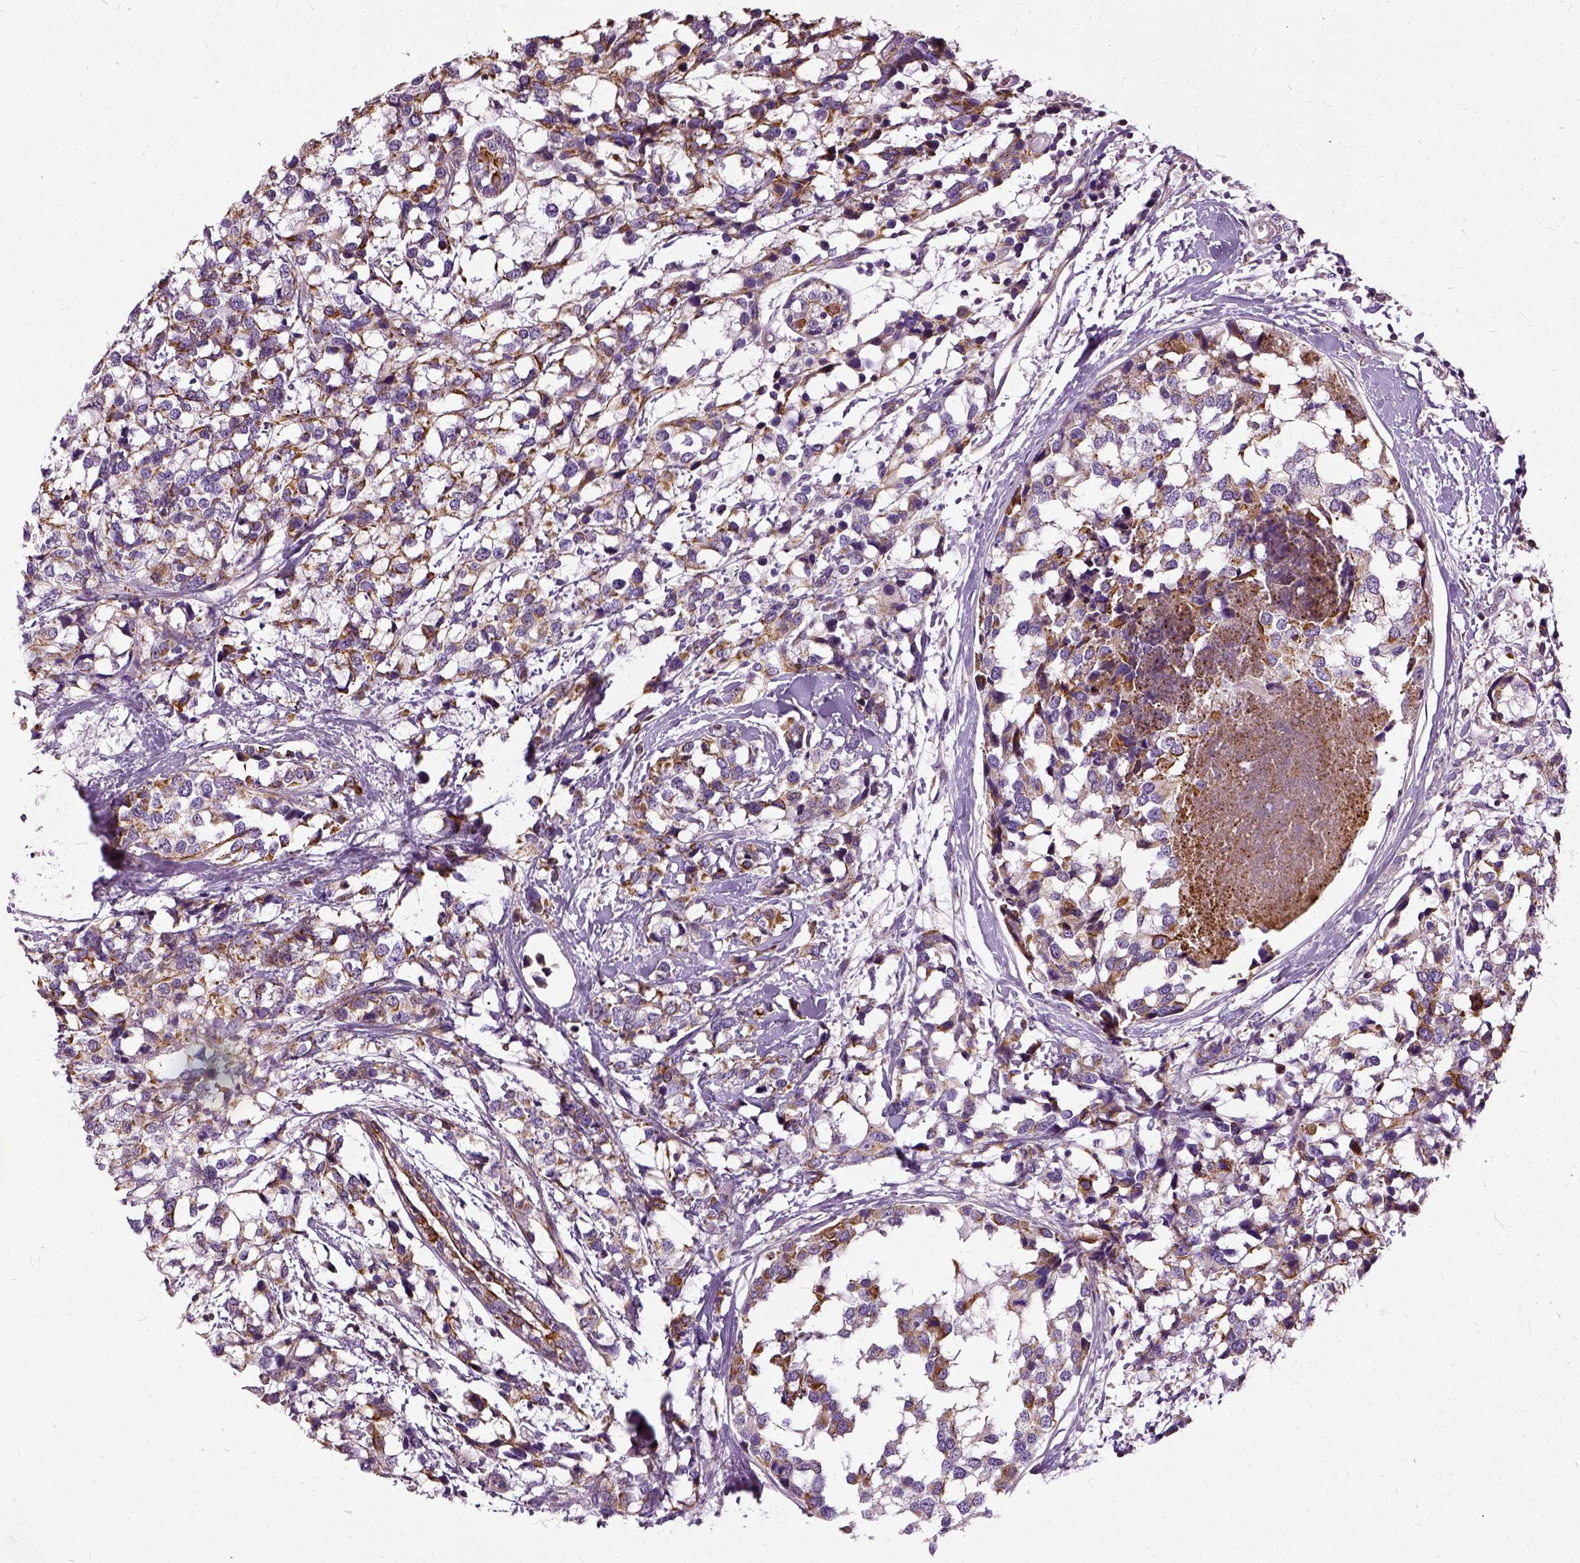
{"staining": {"intensity": "moderate", "quantity": "25%-75%", "location": "cytoplasmic/membranous"}, "tissue": "breast cancer", "cell_type": "Tumor cells", "image_type": "cancer", "snomed": [{"axis": "morphology", "description": "Lobular carcinoma"}, {"axis": "topography", "description": "Breast"}], "caption": "Immunohistochemistry image of human breast lobular carcinoma stained for a protein (brown), which reveals medium levels of moderate cytoplasmic/membranous expression in approximately 25%-75% of tumor cells.", "gene": "ILRUN", "patient": {"sex": "female", "age": 59}}